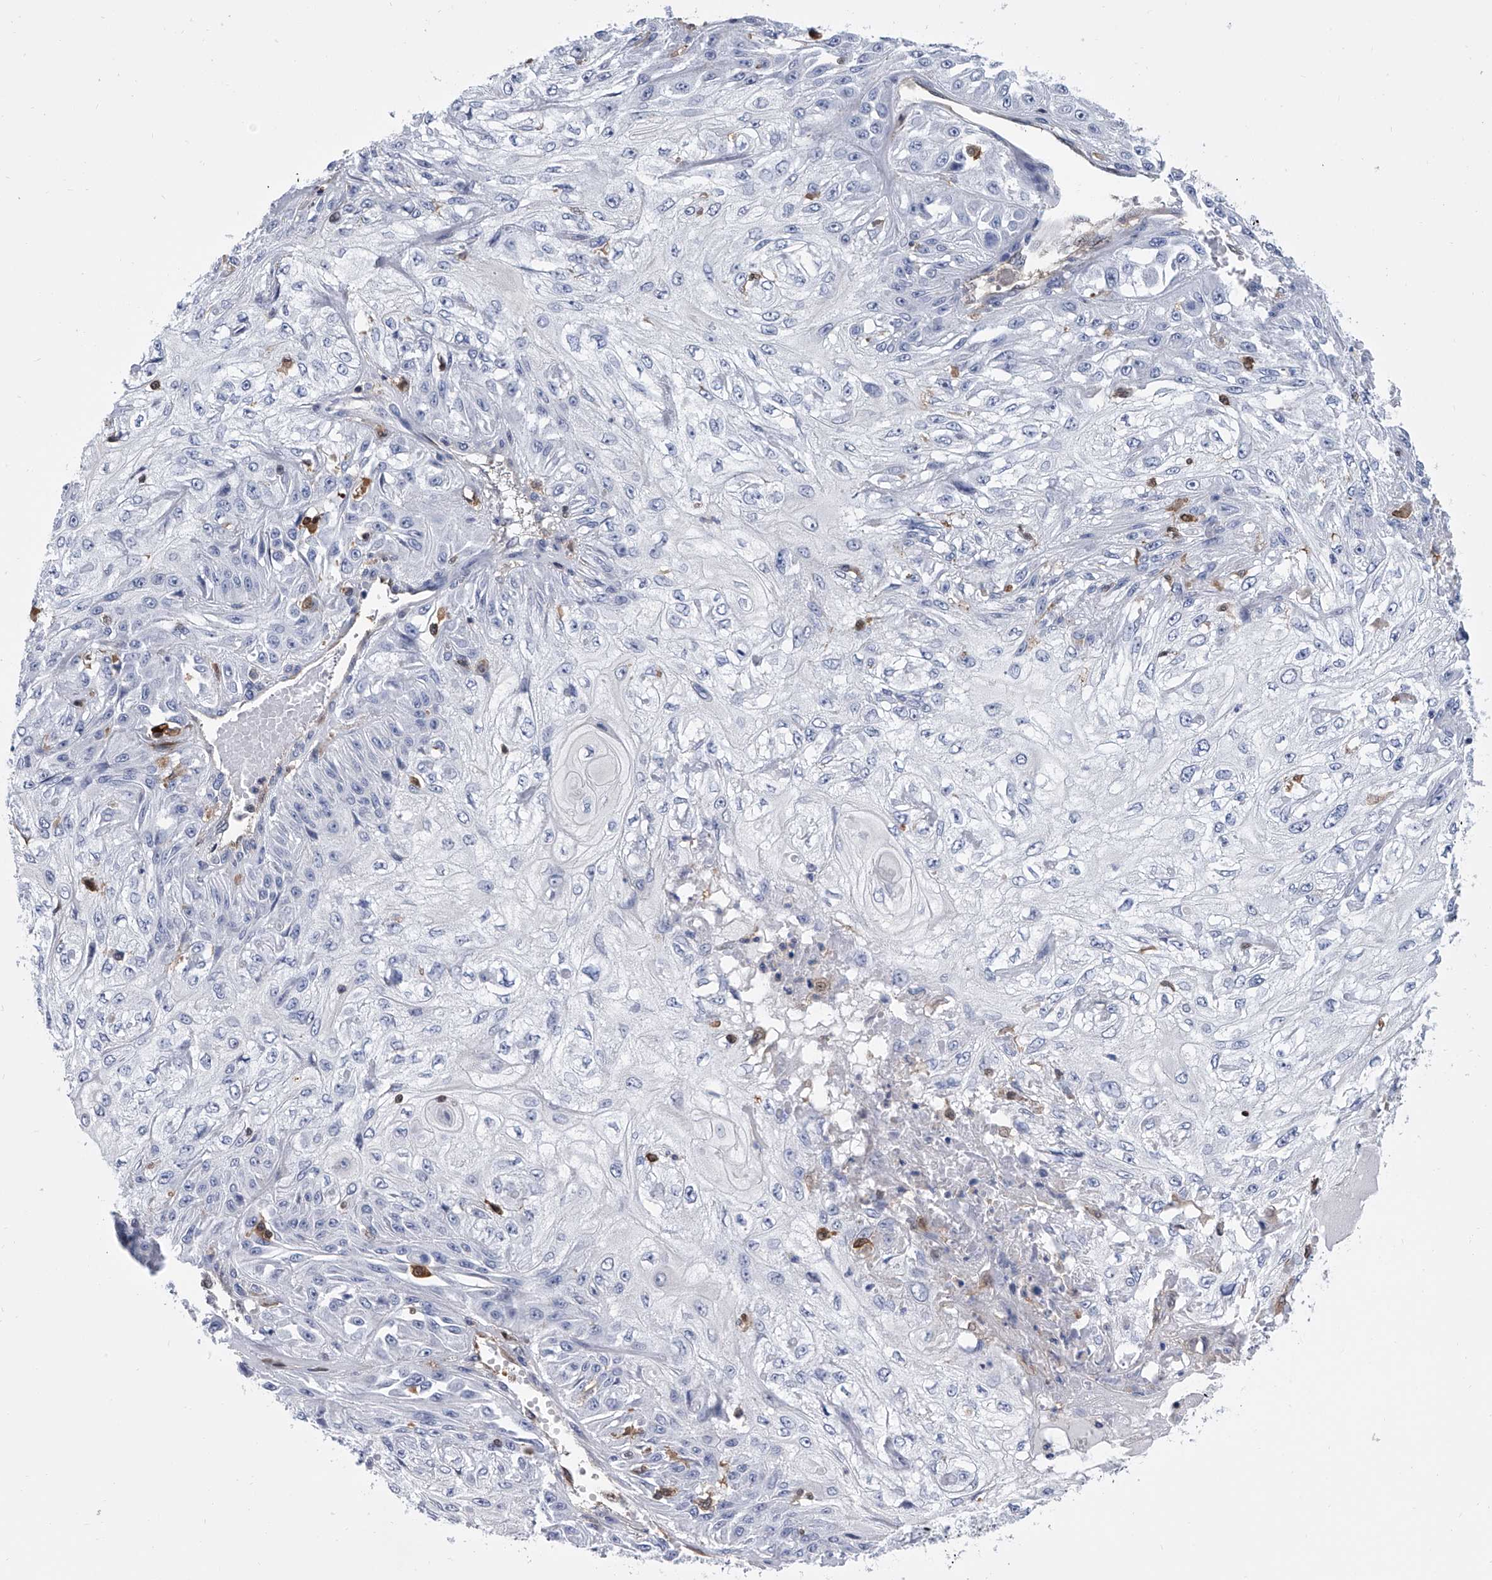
{"staining": {"intensity": "negative", "quantity": "none", "location": "none"}, "tissue": "skin cancer", "cell_type": "Tumor cells", "image_type": "cancer", "snomed": [{"axis": "morphology", "description": "Squamous cell carcinoma, NOS"}, {"axis": "morphology", "description": "Squamous cell carcinoma, metastatic, NOS"}, {"axis": "topography", "description": "Skin"}, {"axis": "topography", "description": "Lymph node"}], "caption": "Micrograph shows no significant protein staining in tumor cells of squamous cell carcinoma (skin).", "gene": "SERPINB9", "patient": {"sex": "male", "age": 75}}